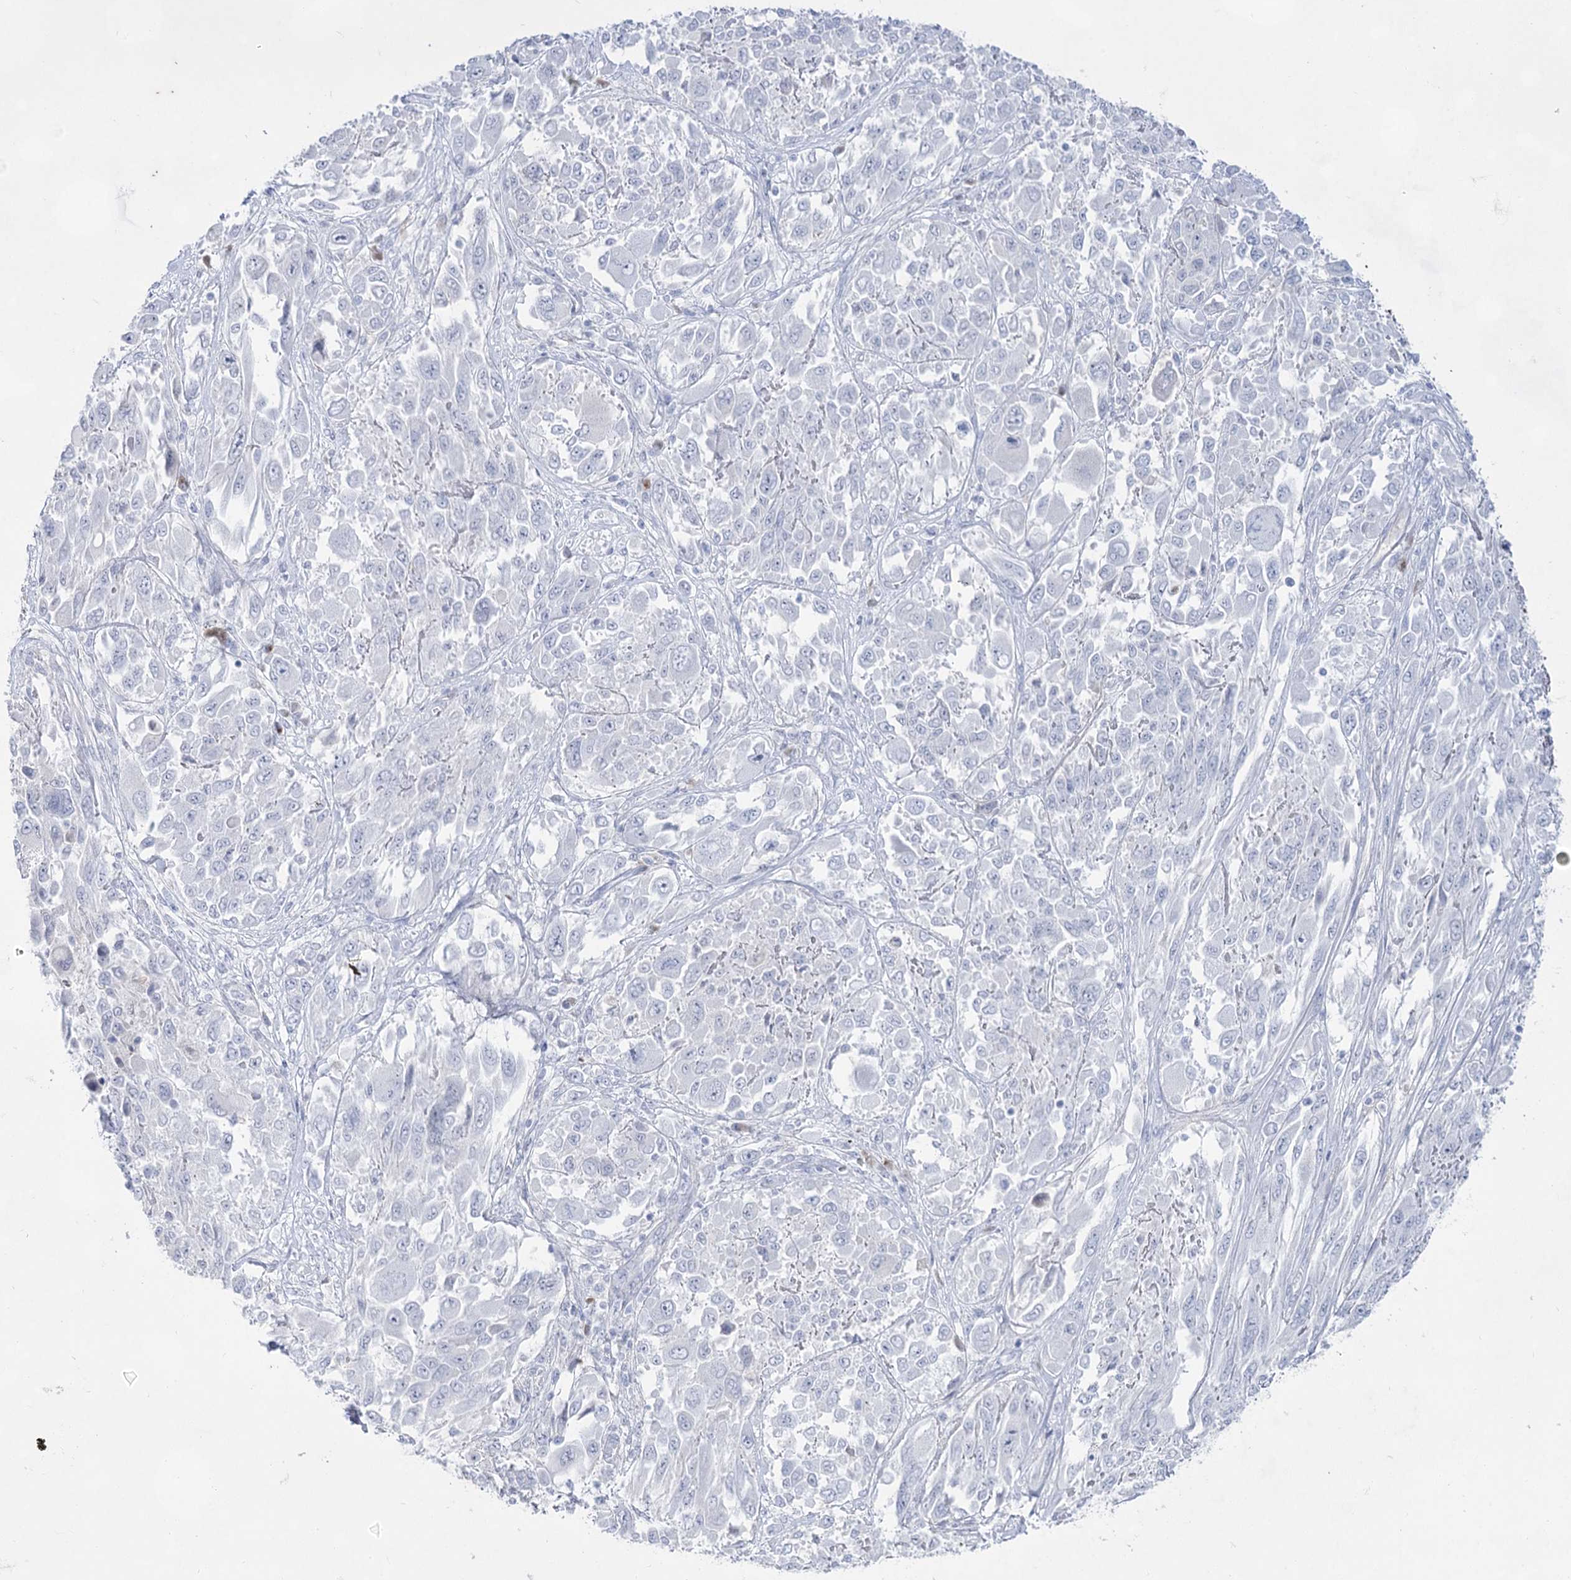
{"staining": {"intensity": "negative", "quantity": "none", "location": "none"}, "tissue": "melanoma", "cell_type": "Tumor cells", "image_type": "cancer", "snomed": [{"axis": "morphology", "description": "Malignant melanoma, NOS"}, {"axis": "topography", "description": "Skin"}], "caption": "Immunohistochemical staining of malignant melanoma shows no significant staining in tumor cells.", "gene": "ACRV1", "patient": {"sex": "female", "age": 91}}